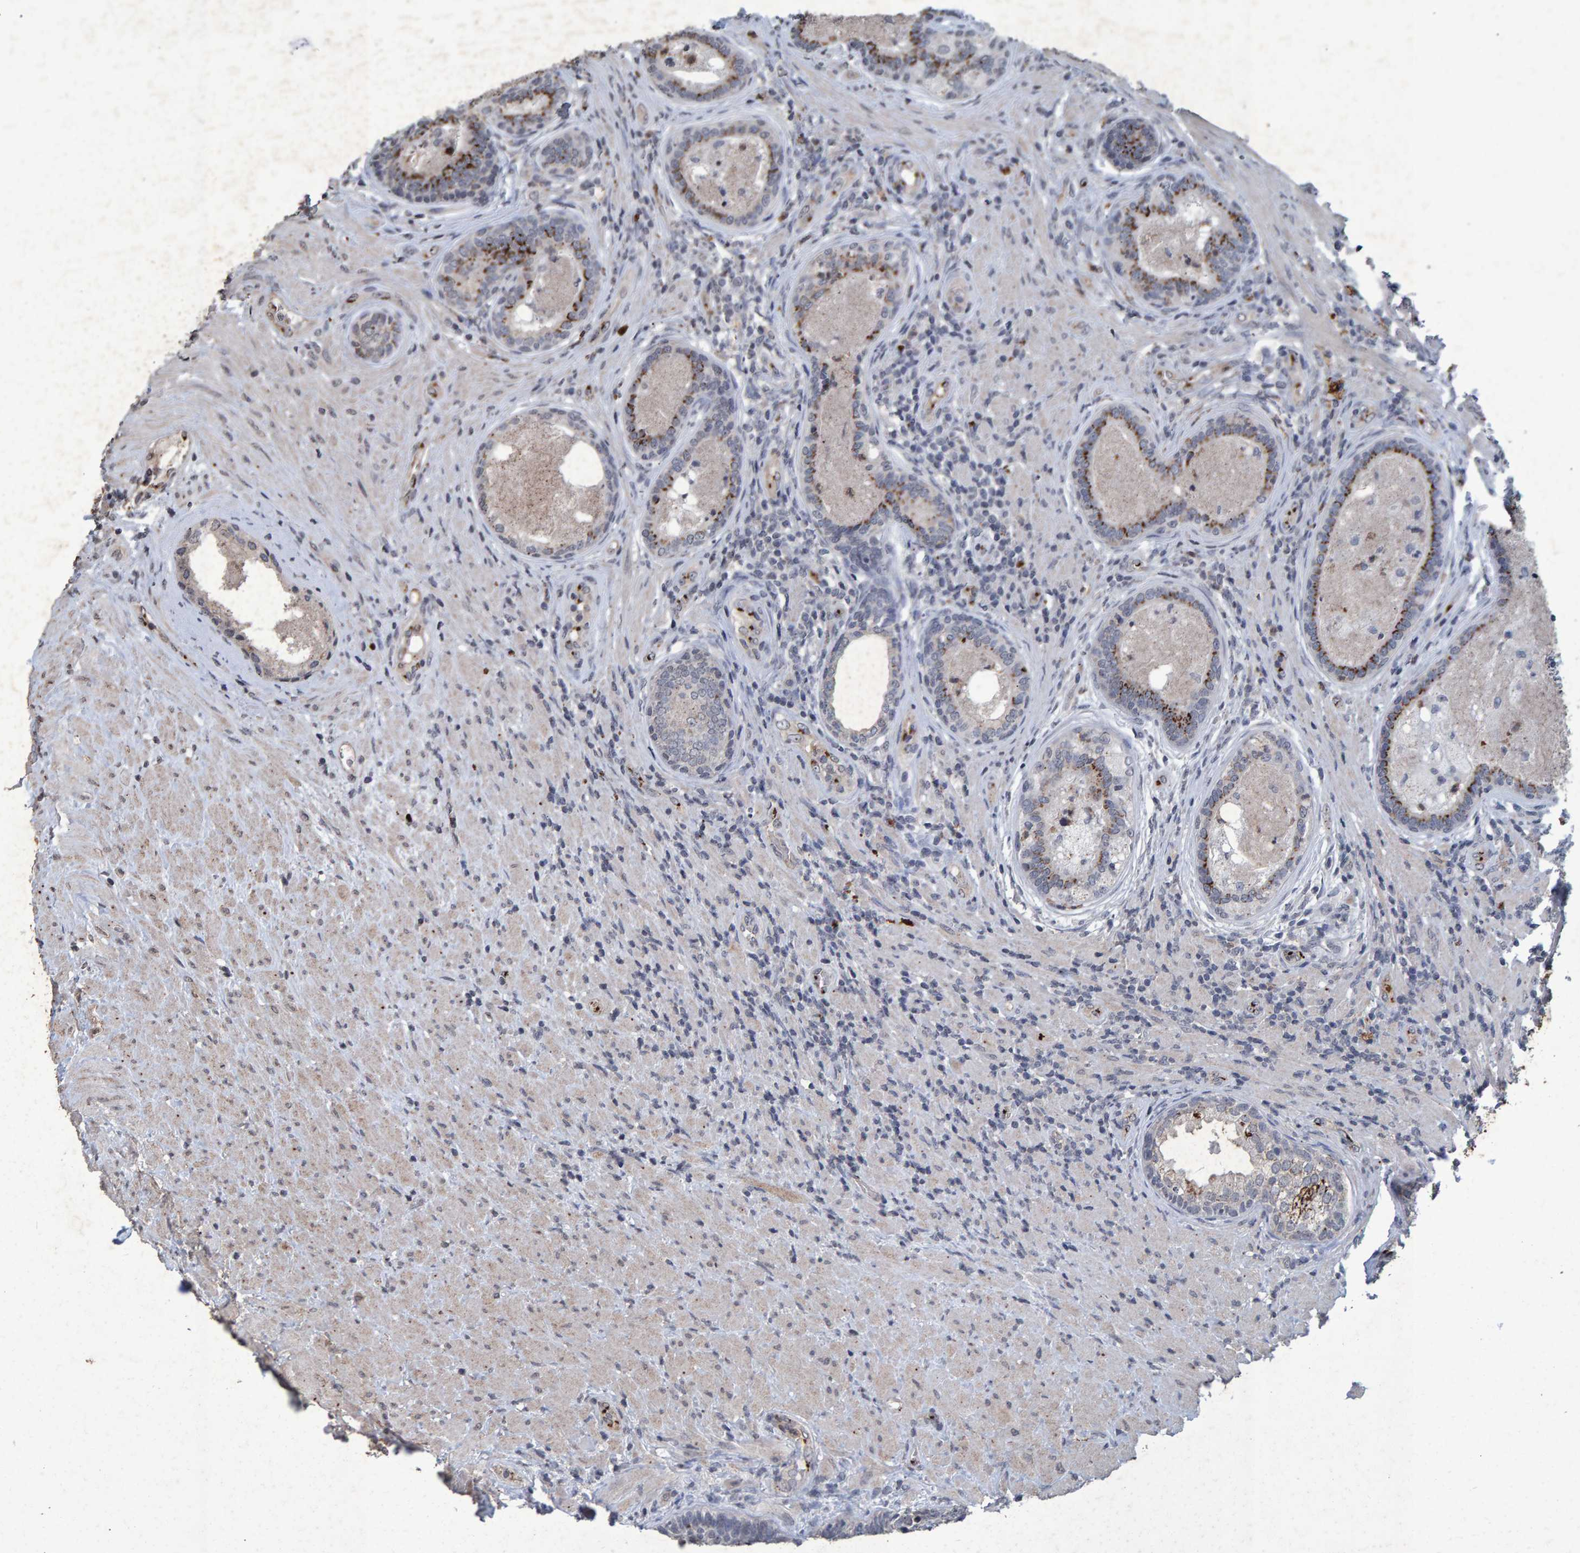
{"staining": {"intensity": "moderate", "quantity": "<25%", "location": "cytoplasmic/membranous"}, "tissue": "prostate", "cell_type": "Glandular cells", "image_type": "normal", "snomed": [{"axis": "morphology", "description": "Normal tissue, NOS"}, {"axis": "topography", "description": "Prostate"}], "caption": "The histopathology image demonstrates staining of normal prostate, revealing moderate cytoplasmic/membranous protein expression (brown color) within glandular cells. The staining was performed using DAB (3,3'-diaminobenzidine), with brown indicating positive protein expression. Nuclei are stained blue with hematoxylin.", "gene": "GALC", "patient": {"sex": "male", "age": 76}}